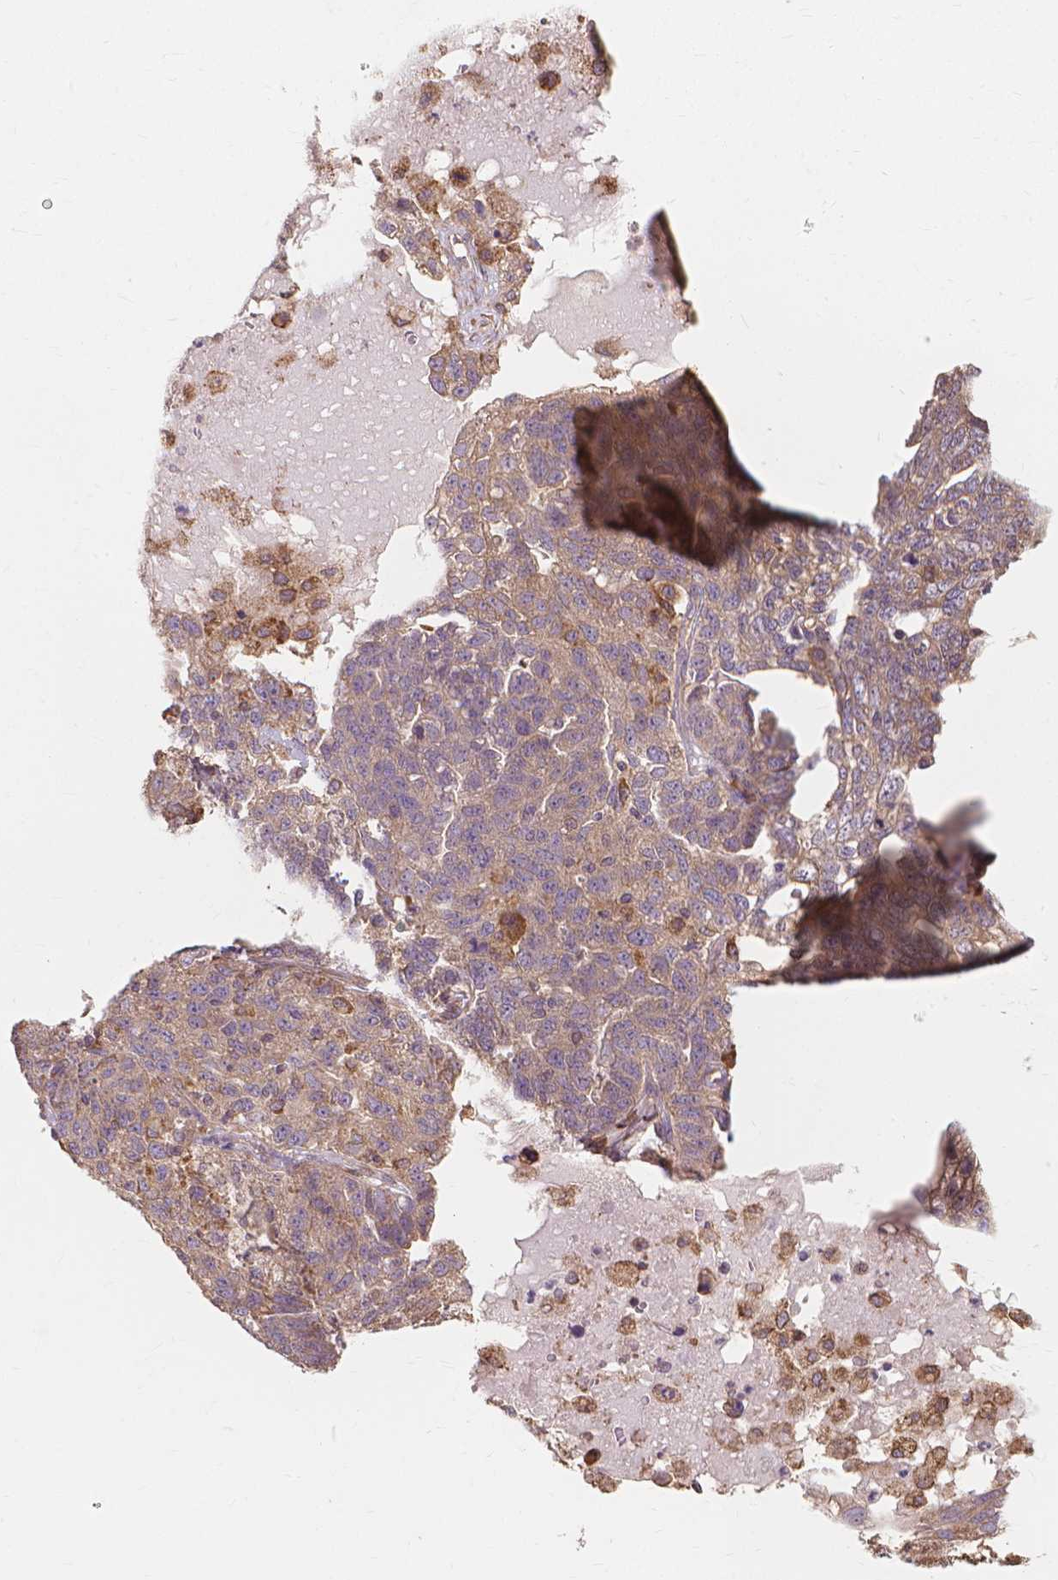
{"staining": {"intensity": "weak", "quantity": ">75%", "location": "cytoplasmic/membranous"}, "tissue": "ovarian cancer", "cell_type": "Tumor cells", "image_type": "cancer", "snomed": [{"axis": "morphology", "description": "Cystadenocarcinoma, serous, NOS"}, {"axis": "topography", "description": "Ovary"}], "caption": "The immunohistochemical stain shows weak cytoplasmic/membranous staining in tumor cells of ovarian serous cystadenocarcinoma tissue.", "gene": "TAB2", "patient": {"sex": "female", "age": 71}}